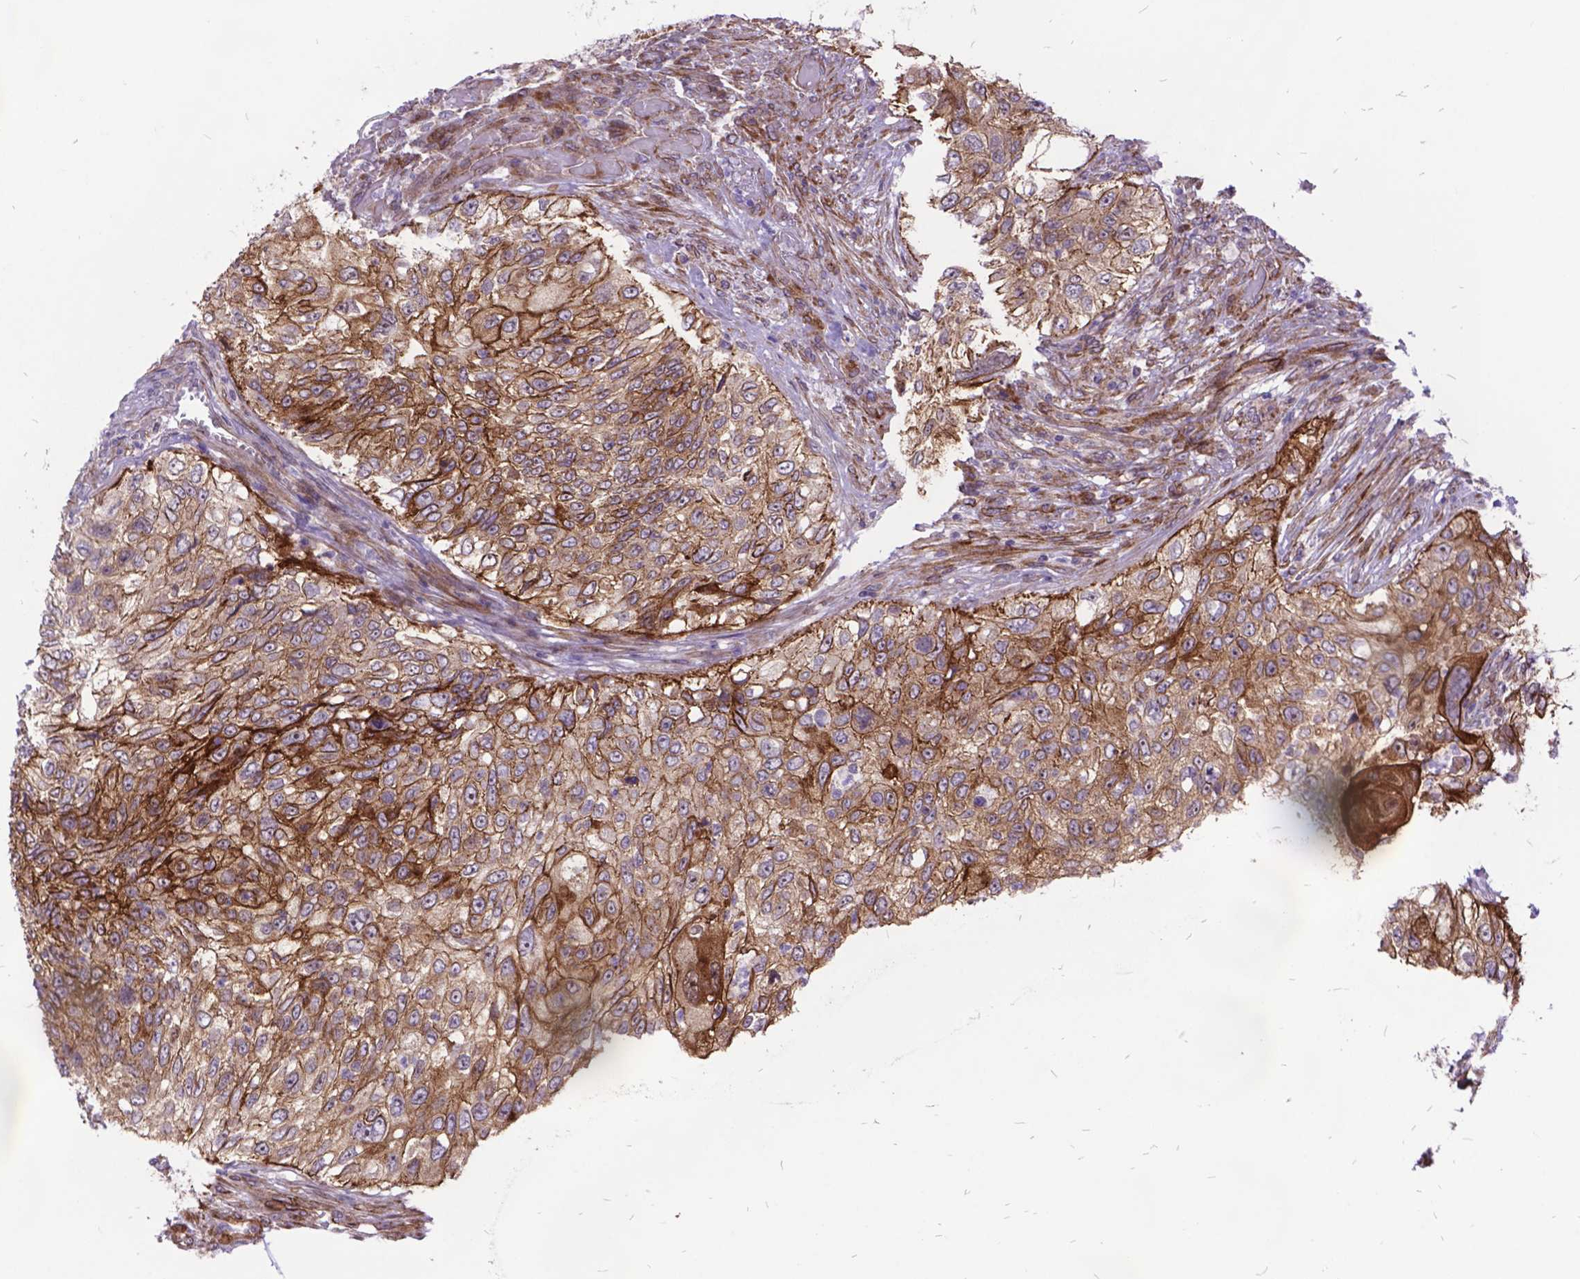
{"staining": {"intensity": "moderate", "quantity": ">75%", "location": "cytoplasmic/membranous"}, "tissue": "urothelial cancer", "cell_type": "Tumor cells", "image_type": "cancer", "snomed": [{"axis": "morphology", "description": "Urothelial carcinoma, High grade"}, {"axis": "topography", "description": "Urinary bladder"}], "caption": "Protein staining by immunohistochemistry (IHC) reveals moderate cytoplasmic/membranous staining in about >75% of tumor cells in urothelial cancer. (DAB = brown stain, brightfield microscopy at high magnification).", "gene": "GRB7", "patient": {"sex": "female", "age": 60}}